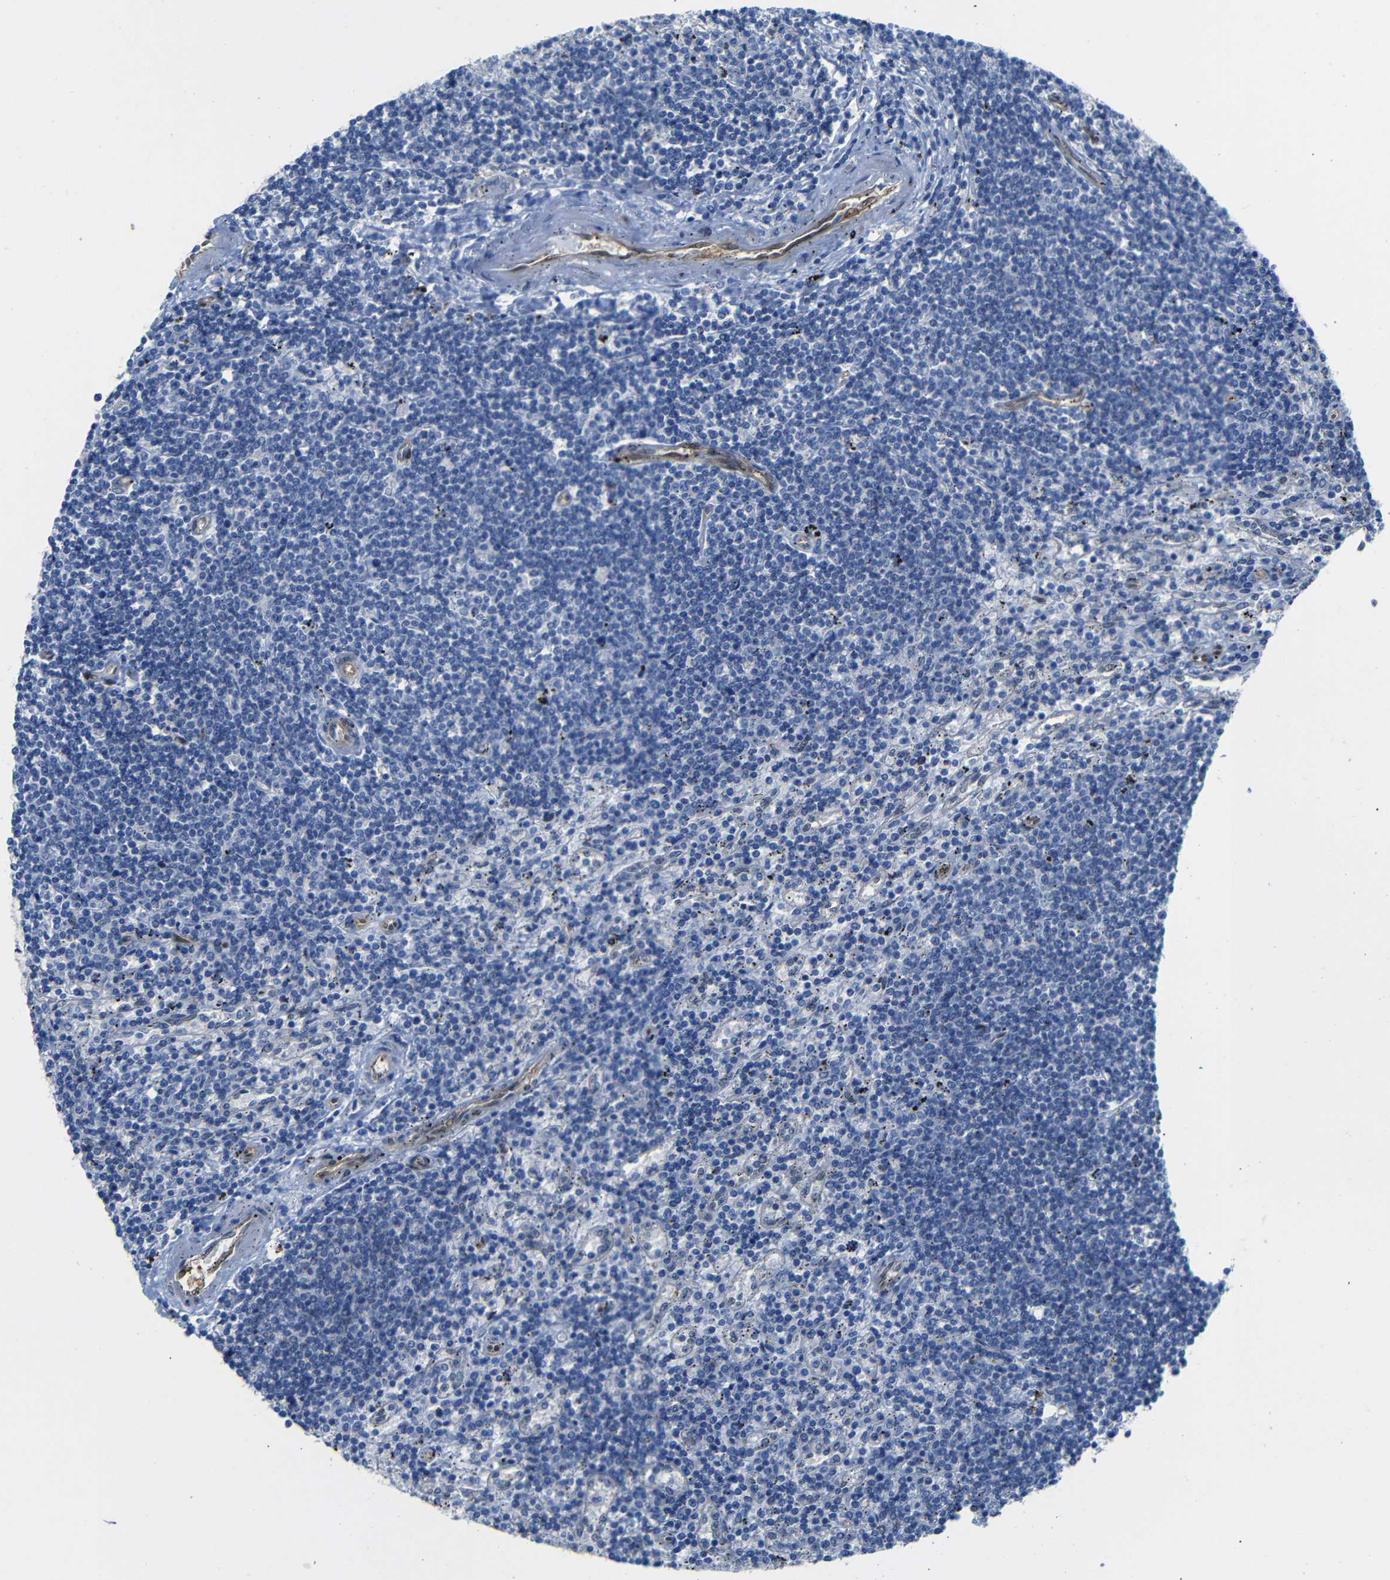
{"staining": {"intensity": "negative", "quantity": "none", "location": "none"}, "tissue": "lymphoma", "cell_type": "Tumor cells", "image_type": "cancer", "snomed": [{"axis": "morphology", "description": "Malignant lymphoma, non-Hodgkin's type, Low grade"}, {"axis": "topography", "description": "Spleen"}], "caption": "Protein analysis of malignant lymphoma, non-Hodgkin's type (low-grade) reveals no significant expression in tumor cells. (Brightfield microscopy of DAB immunohistochemistry at high magnification).", "gene": "YAP1", "patient": {"sex": "male", "age": 76}}